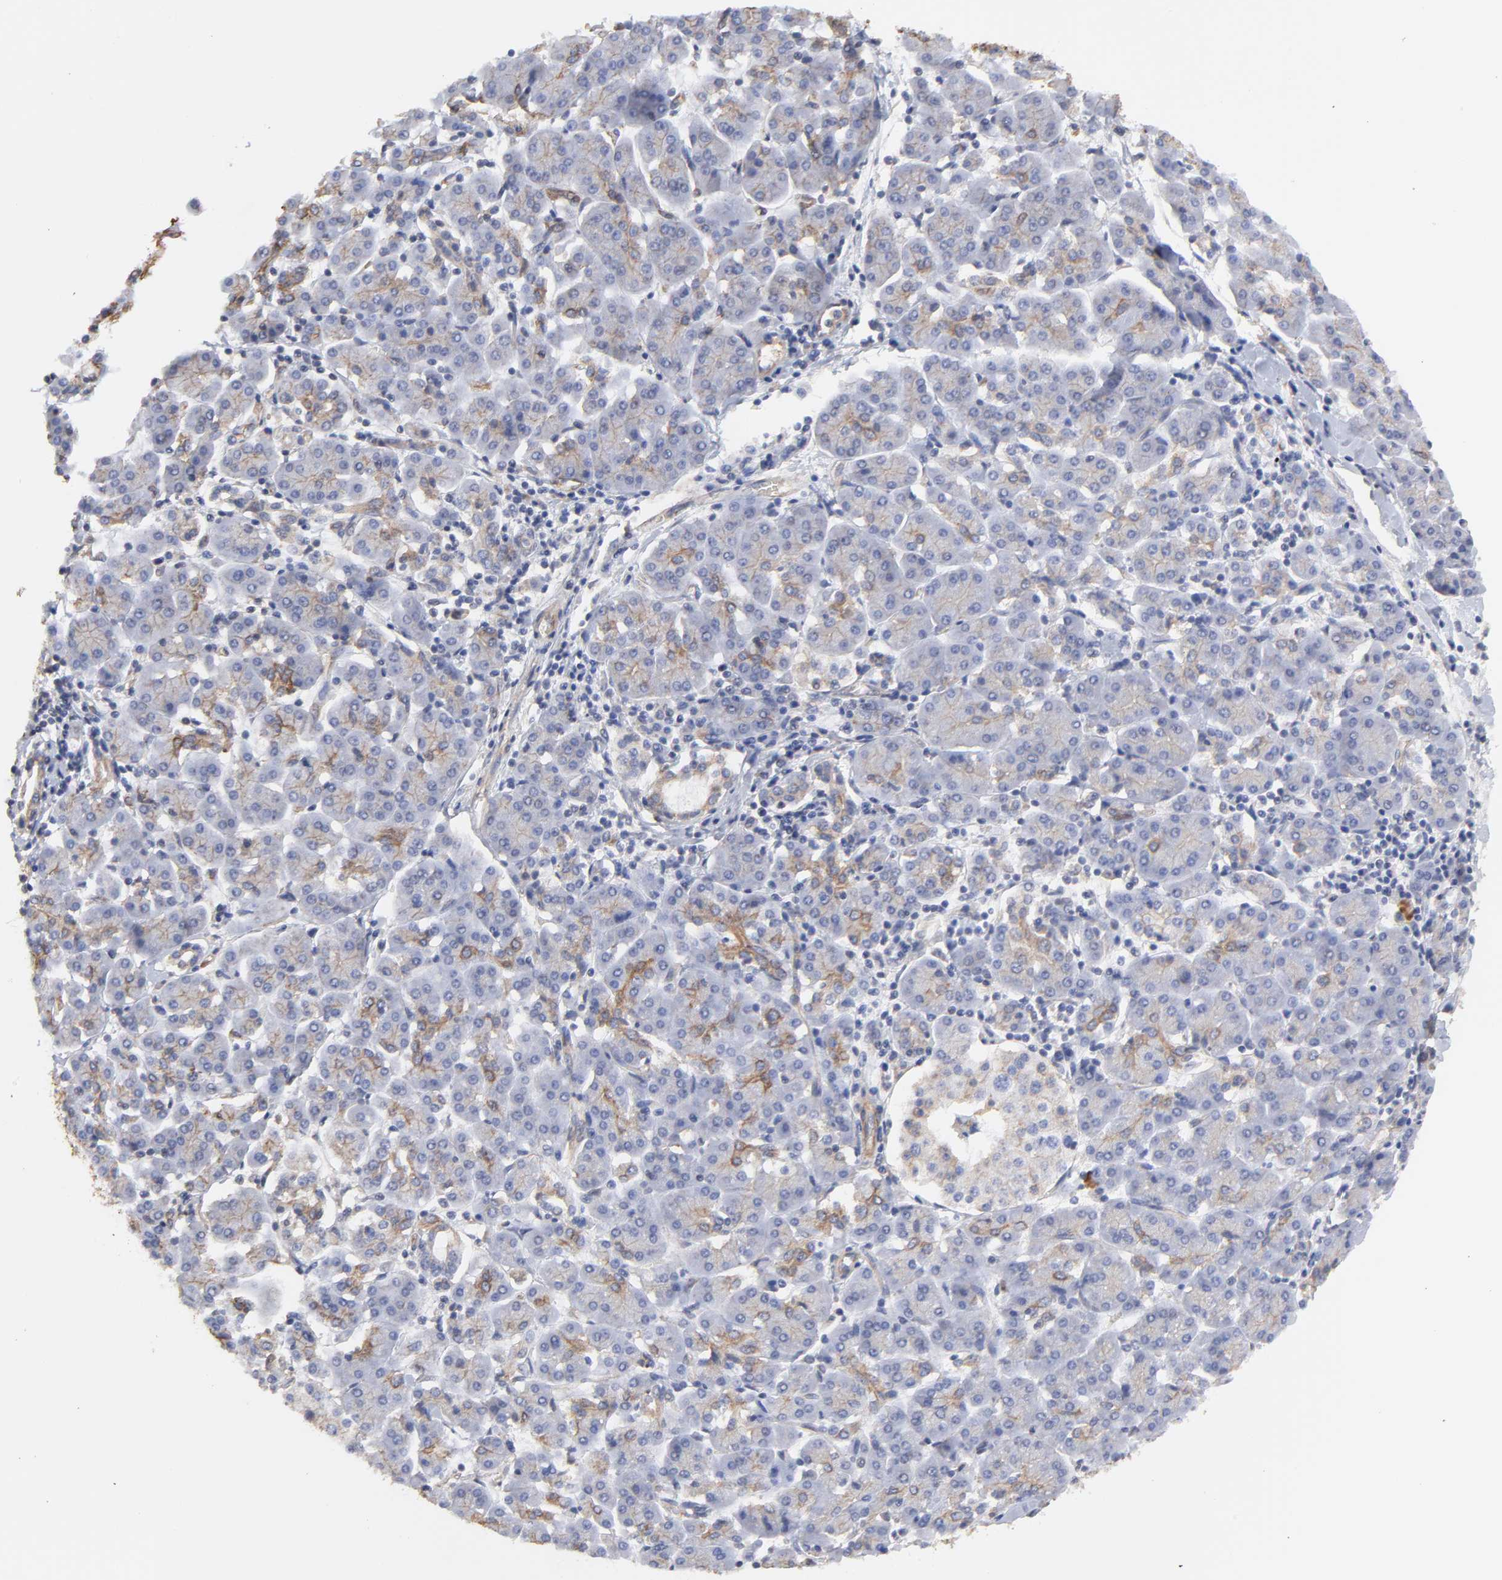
{"staining": {"intensity": "moderate", "quantity": "25%-75%", "location": "cytoplasmic/membranous"}, "tissue": "pancreatic cancer", "cell_type": "Tumor cells", "image_type": "cancer", "snomed": [{"axis": "morphology", "description": "Adenocarcinoma, NOS"}, {"axis": "topography", "description": "Pancreas"}], "caption": "Immunohistochemical staining of adenocarcinoma (pancreatic) demonstrates medium levels of moderate cytoplasmic/membranous staining in about 25%-75% of tumor cells.", "gene": "LRCH2", "patient": {"sex": "female", "age": 57}}